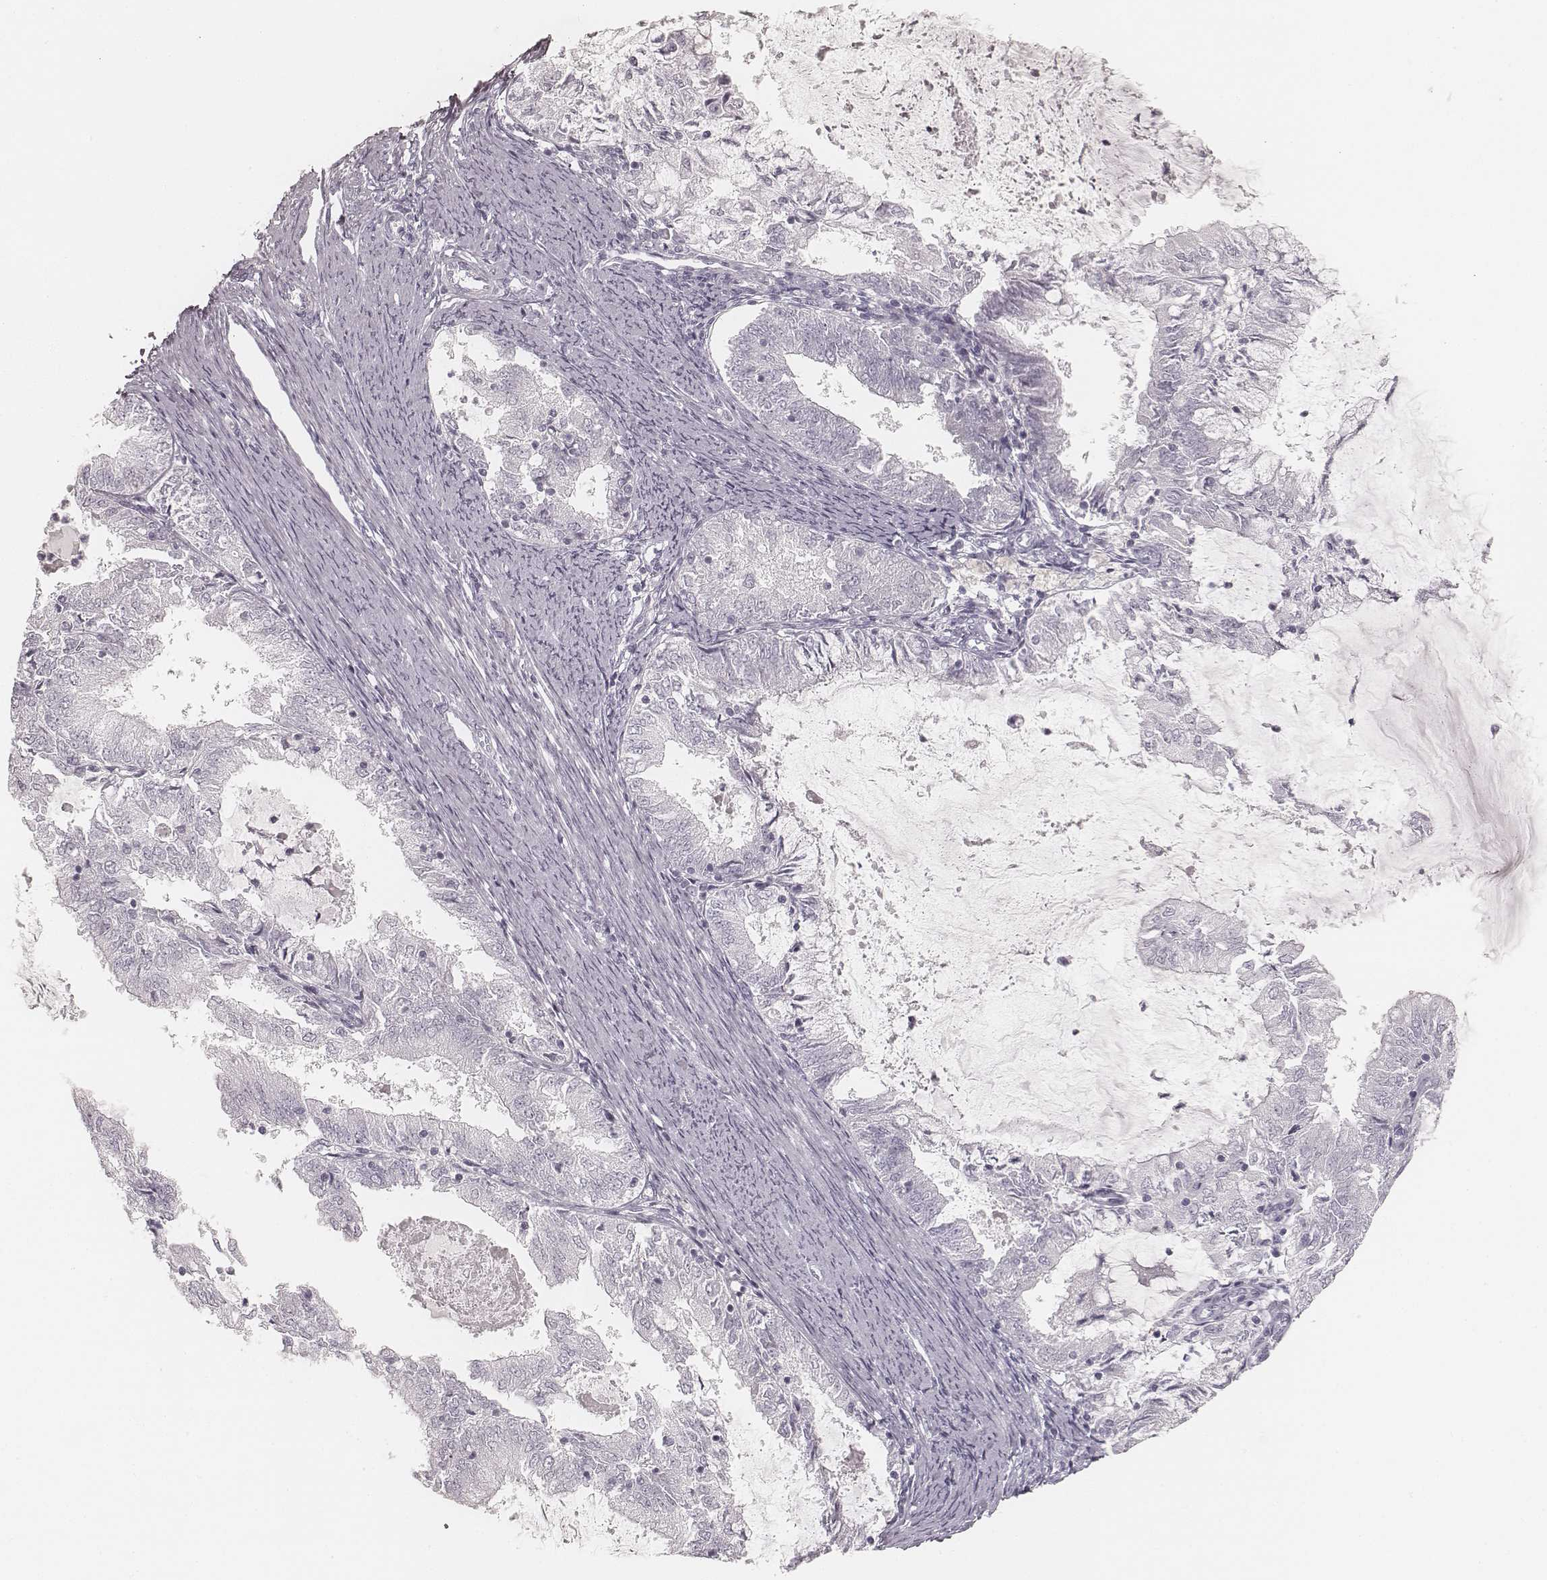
{"staining": {"intensity": "negative", "quantity": "none", "location": "none"}, "tissue": "endometrial cancer", "cell_type": "Tumor cells", "image_type": "cancer", "snomed": [{"axis": "morphology", "description": "Adenocarcinoma, NOS"}, {"axis": "topography", "description": "Endometrium"}], "caption": "Protein analysis of endometrial cancer (adenocarcinoma) reveals no significant staining in tumor cells.", "gene": "KRT72", "patient": {"sex": "female", "age": 57}}